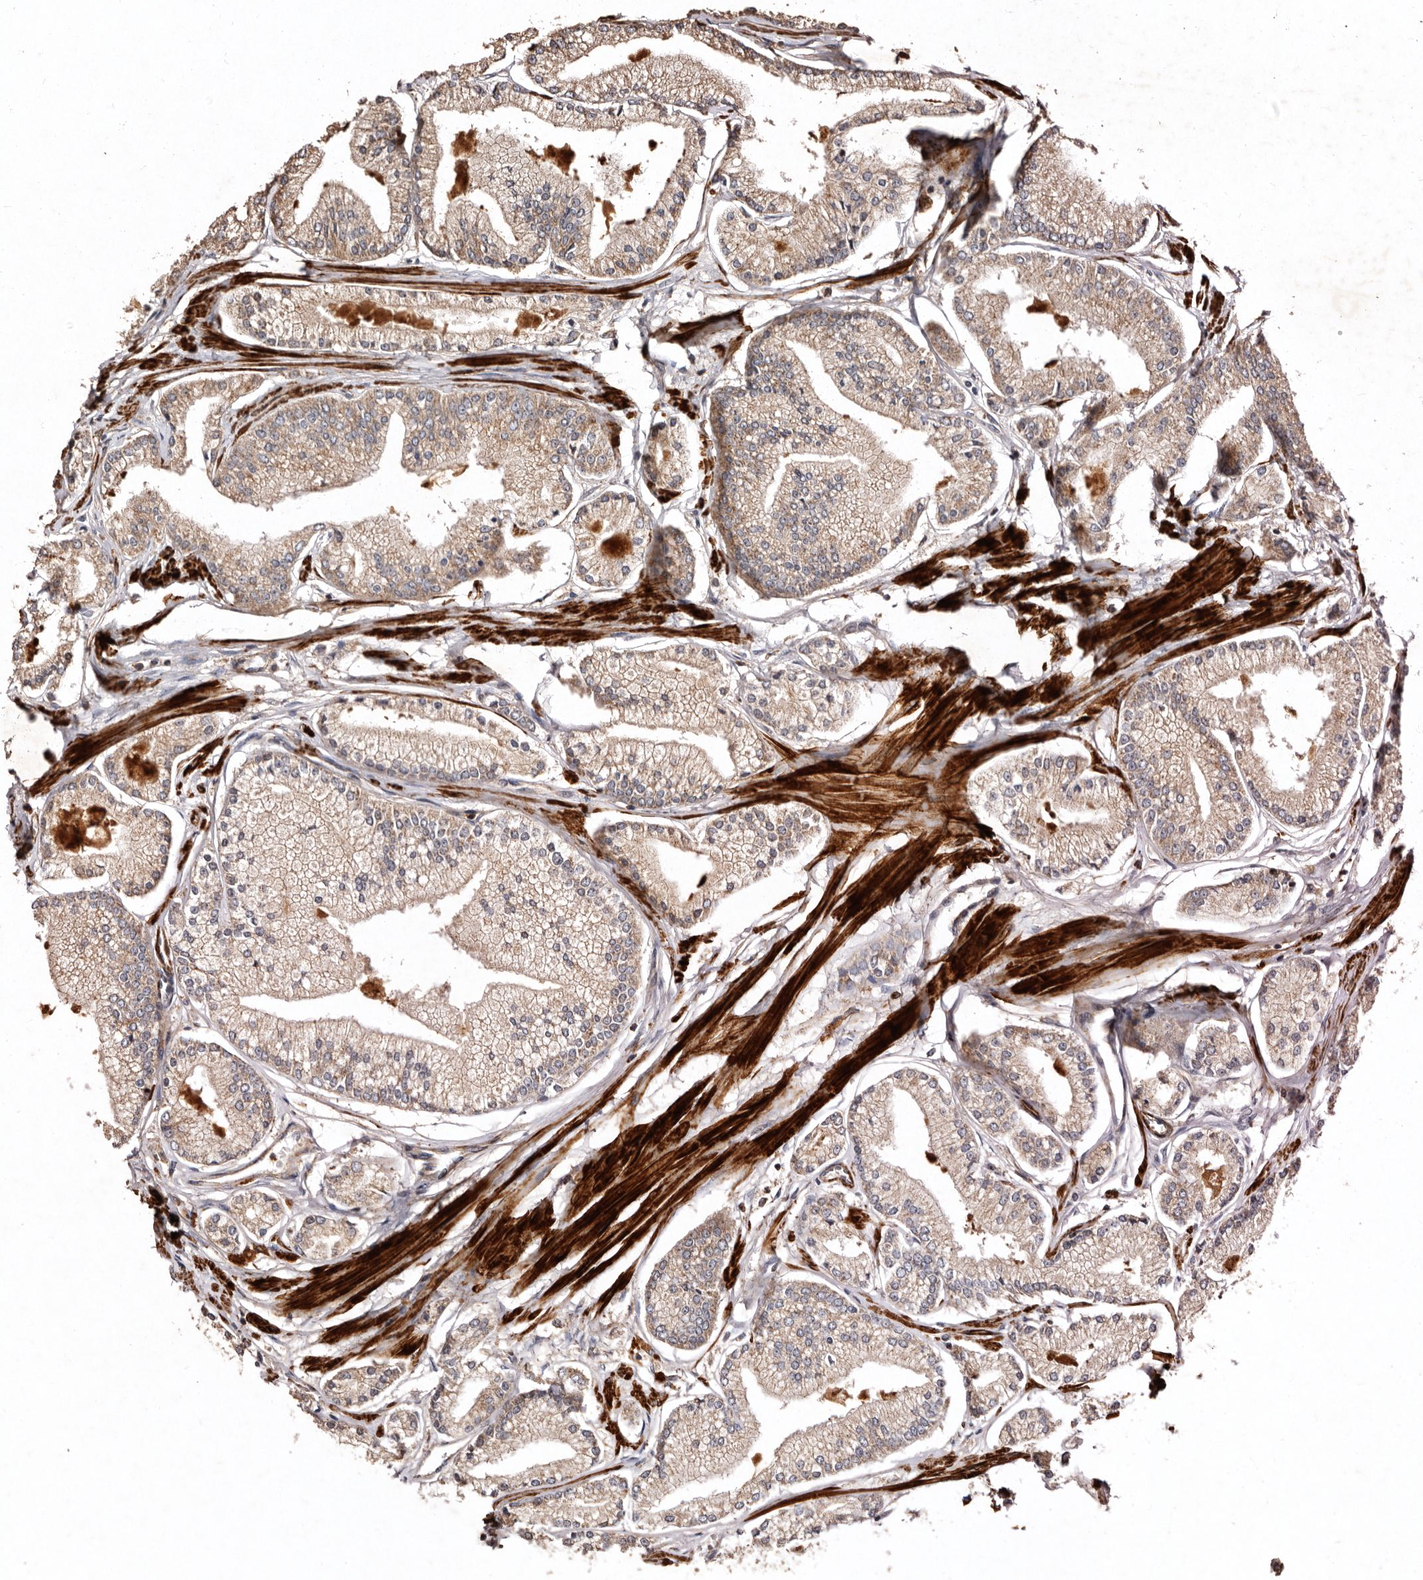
{"staining": {"intensity": "weak", "quantity": ">75%", "location": "cytoplasmic/membranous"}, "tissue": "prostate cancer", "cell_type": "Tumor cells", "image_type": "cancer", "snomed": [{"axis": "morphology", "description": "Adenocarcinoma, Low grade"}, {"axis": "topography", "description": "Prostate"}], "caption": "Weak cytoplasmic/membranous staining is present in about >75% of tumor cells in prostate cancer.", "gene": "PRKD3", "patient": {"sex": "male", "age": 52}}